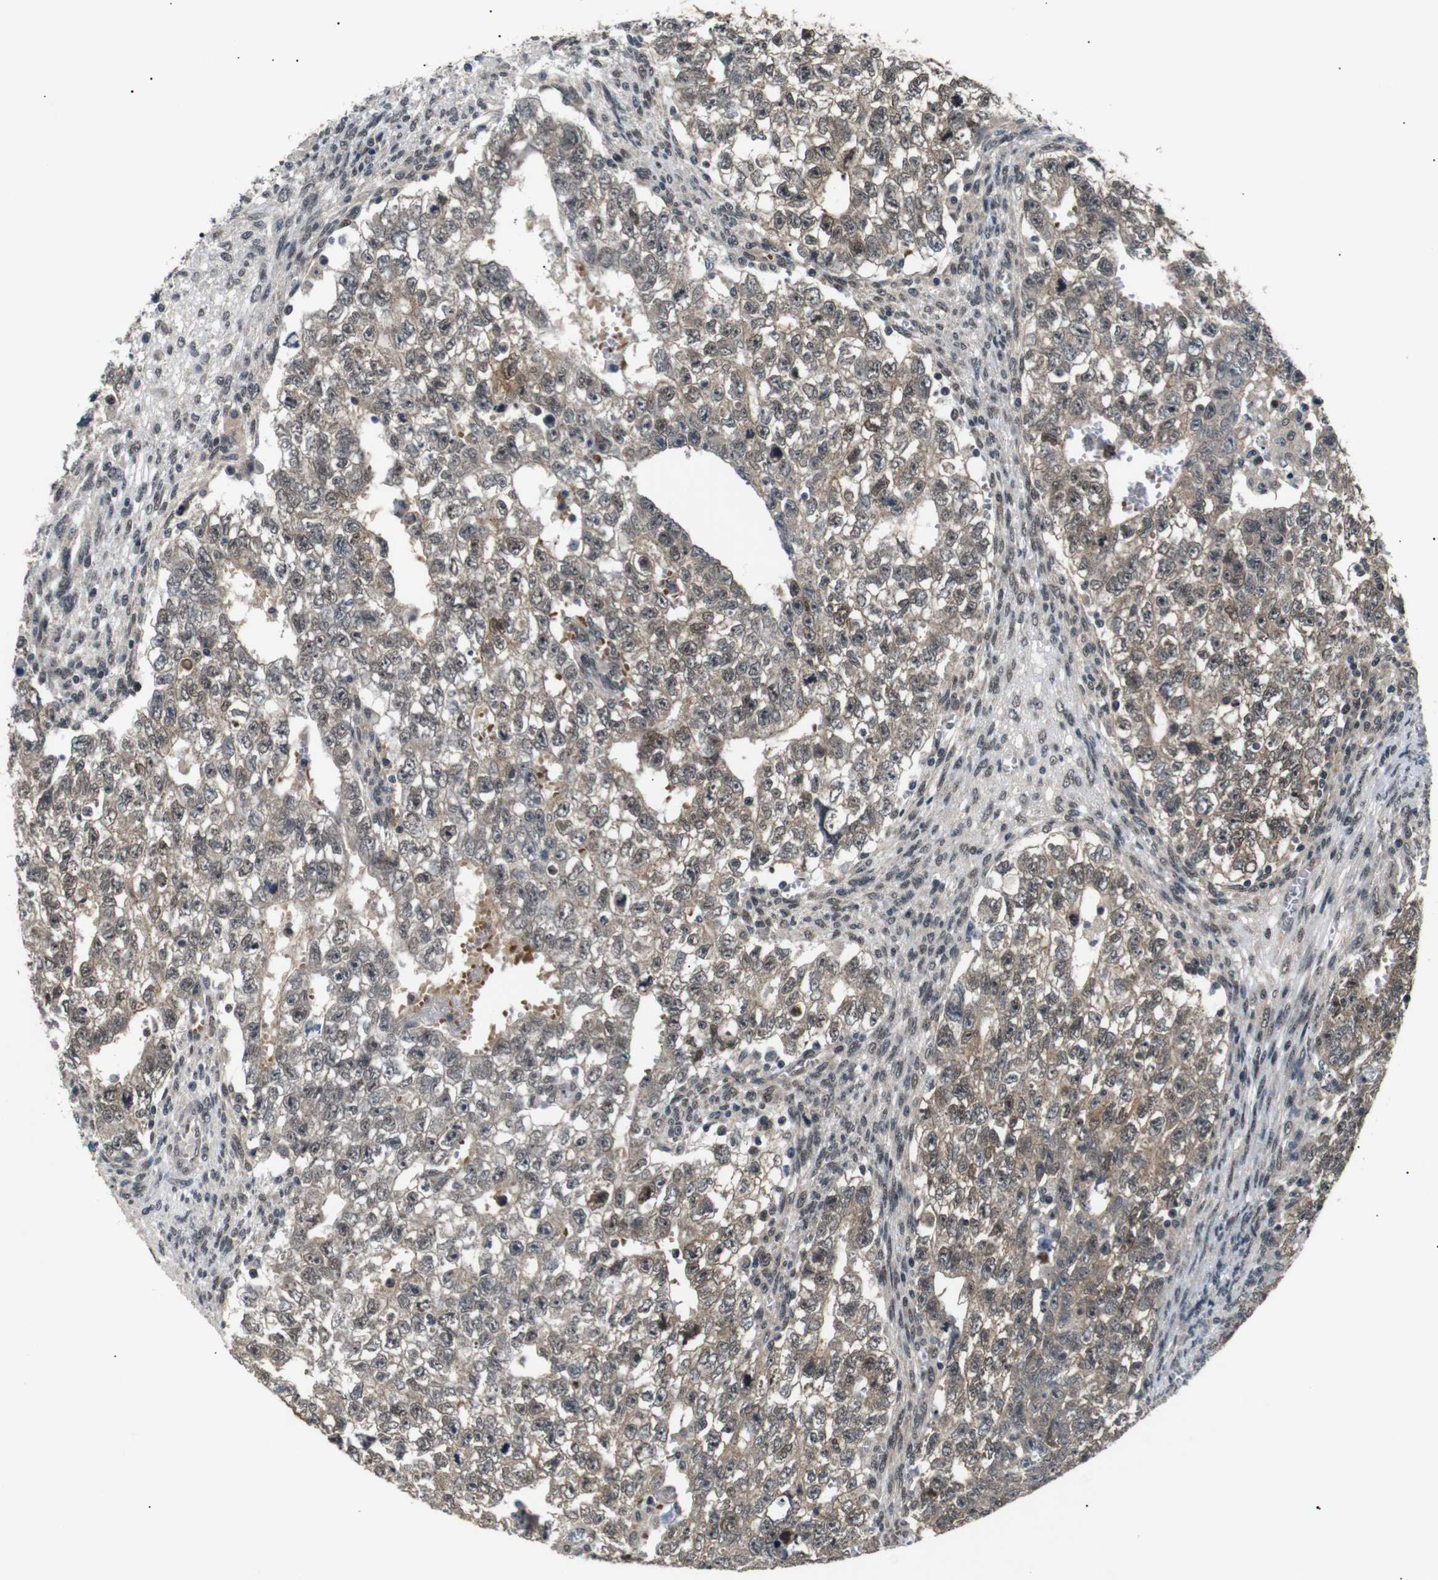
{"staining": {"intensity": "weak", "quantity": ">75%", "location": "cytoplasmic/membranous,nuclear"}, "tissue": "testis cancer", "cell_type": "Tumor cells", "image_type": "cancer", "snomed": [{"axis": "morphology", "description": "Seminoma, NOS"}, {"axis": "morphology", "description": "Carcinoma, Embryonal, NOS"}, {"axis": "topography", "description": "Testis"}], "caption": "An immunohistochemistry (IHC) image of tumor tissue is shown. Protein staining in brown highlights weak cytoplasmic/membranous and nuclear positivity in testis embryonal carcinoma within tumor cells.", "gene": "SKP1", "patient": {"sex": "male", "age": 38}}